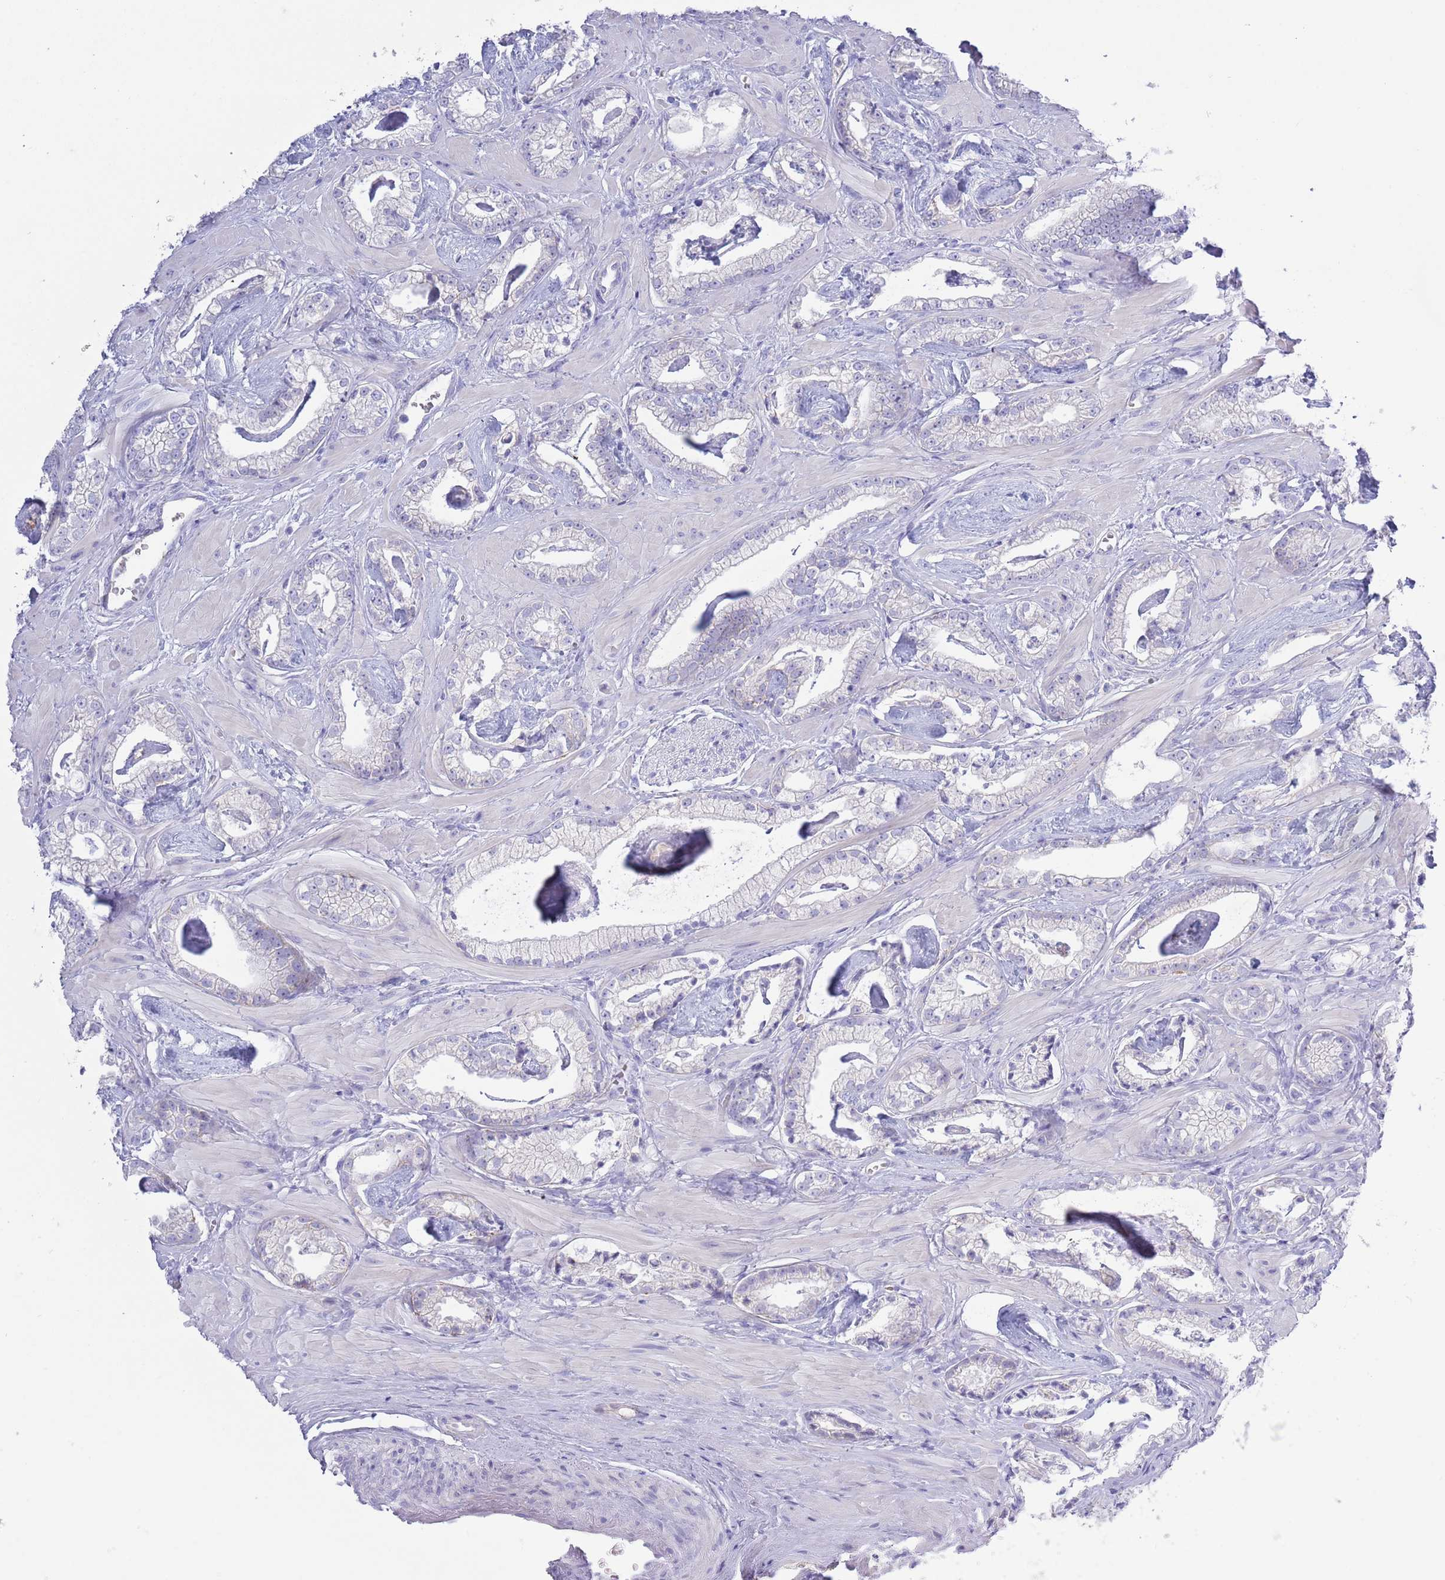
{"staining": {"intensity": "negative", "quantity": "none", "location": "none"}, "tissue": "prostate cancer", "cell_type": "Tumor cells", "image_type": "cancer", "snomed": [{"axis": "morphology", "description": "Adenocarcinoma, Low grade"}, {"axis": "topography", "description": "Prostate"}], "caption": "Protein analysis of adenocarcinoma (low-grade) (prostate) shows no significant staining in tumor cells. The staining was performed using DAB to visualize the protein expression in brown, while the nuclei were stained in blue with hematoxylin (Magnification: 20x).", "gene": "ACR", "patient": {"sex": "male", "age": 60}}